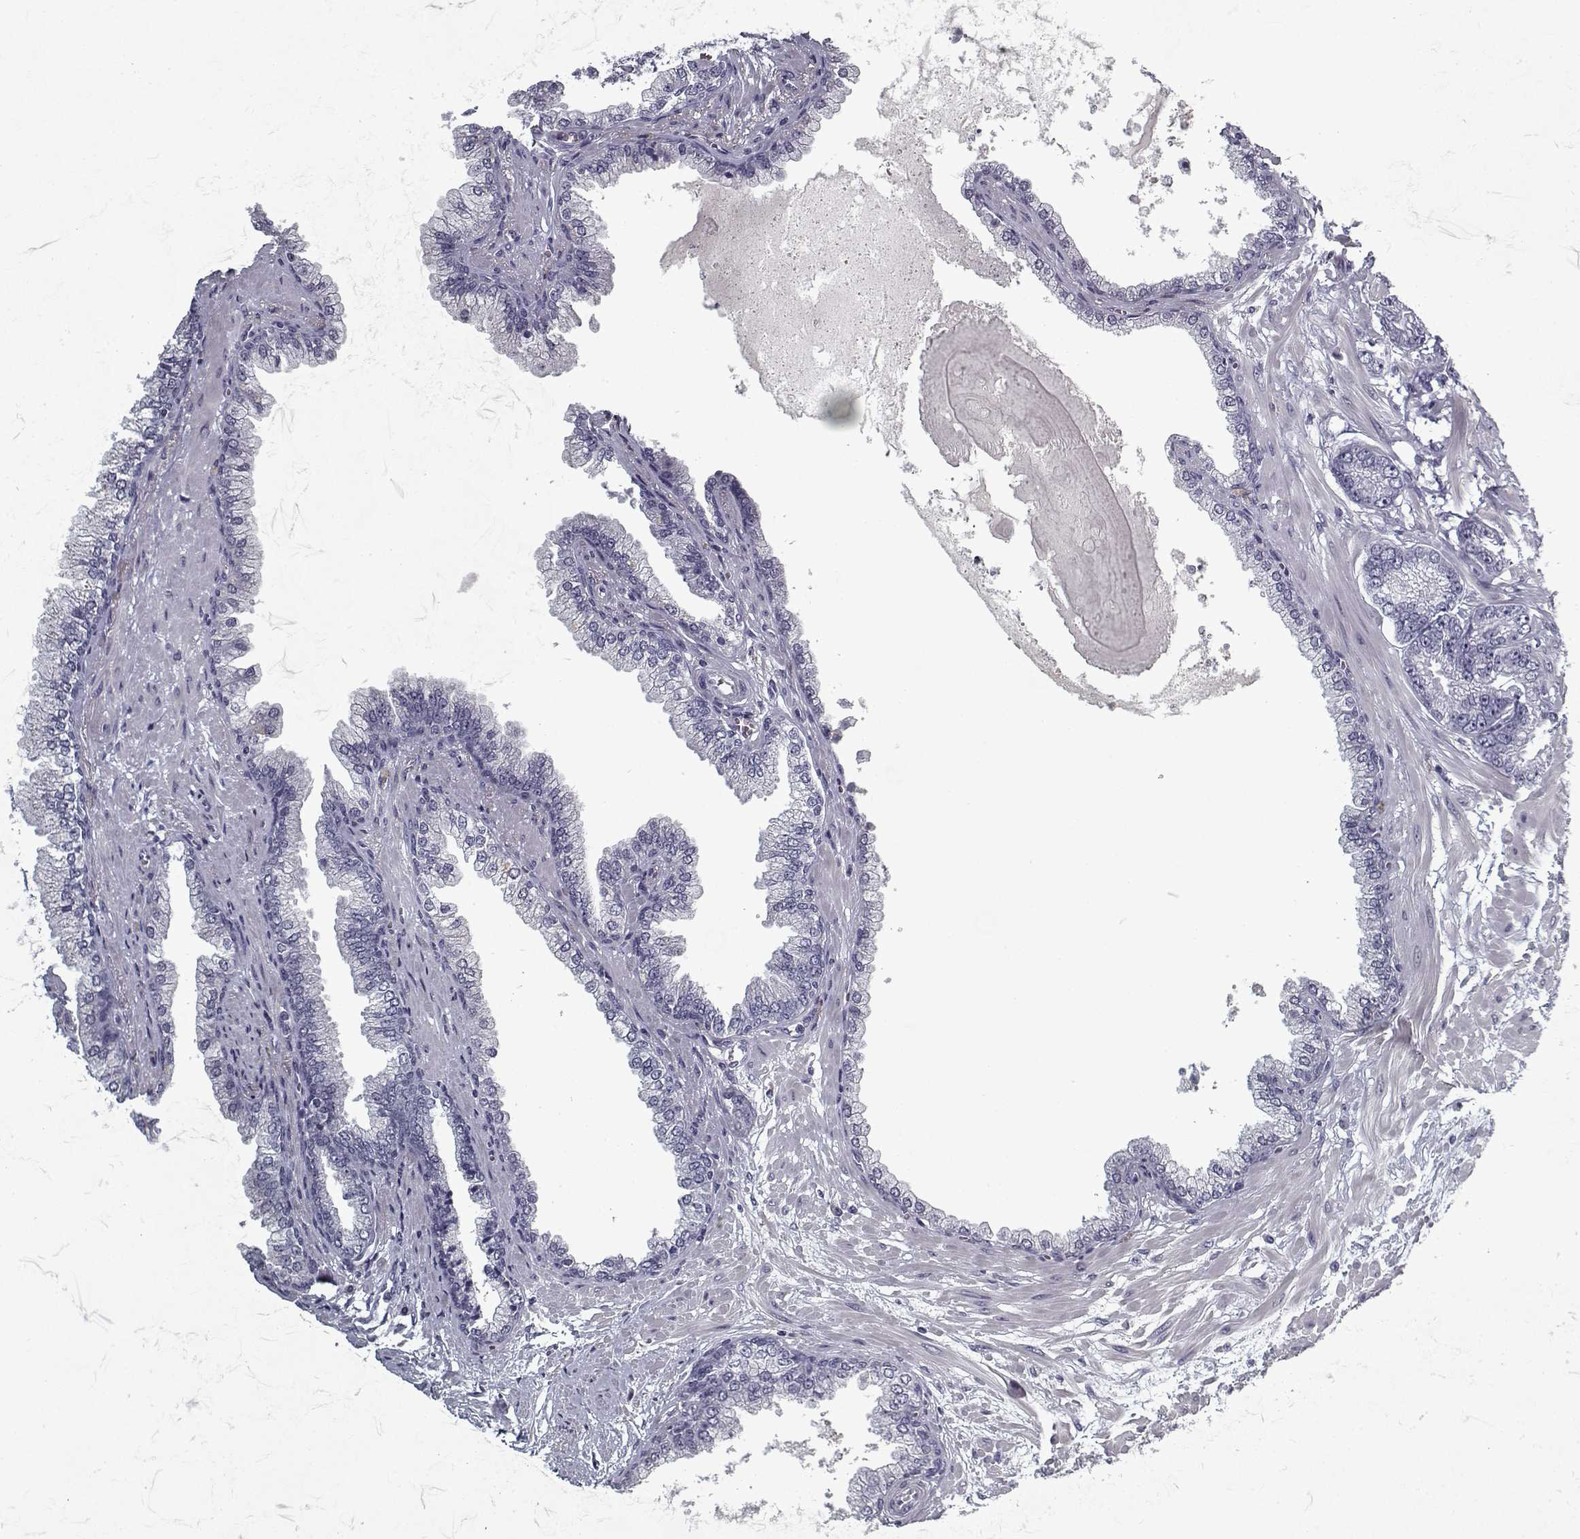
{"staining": {"intensity": "negative", "quantity": "none", "location": "none"}, "tissue": "prostate cancer", "cell_type": "Tumor cells", "image_type": "cancer", "snomed": [{"axis": "morphology", "description": "Adenocarcinoma, Low grade"}, {"axis": "topography", "description": "Prostate"}], "caption": "Image shows no significant protein positivity in tumor cells of prostate cancer.", "gene": "RNF32", "patient": {"sex": "male", "age": 64}}